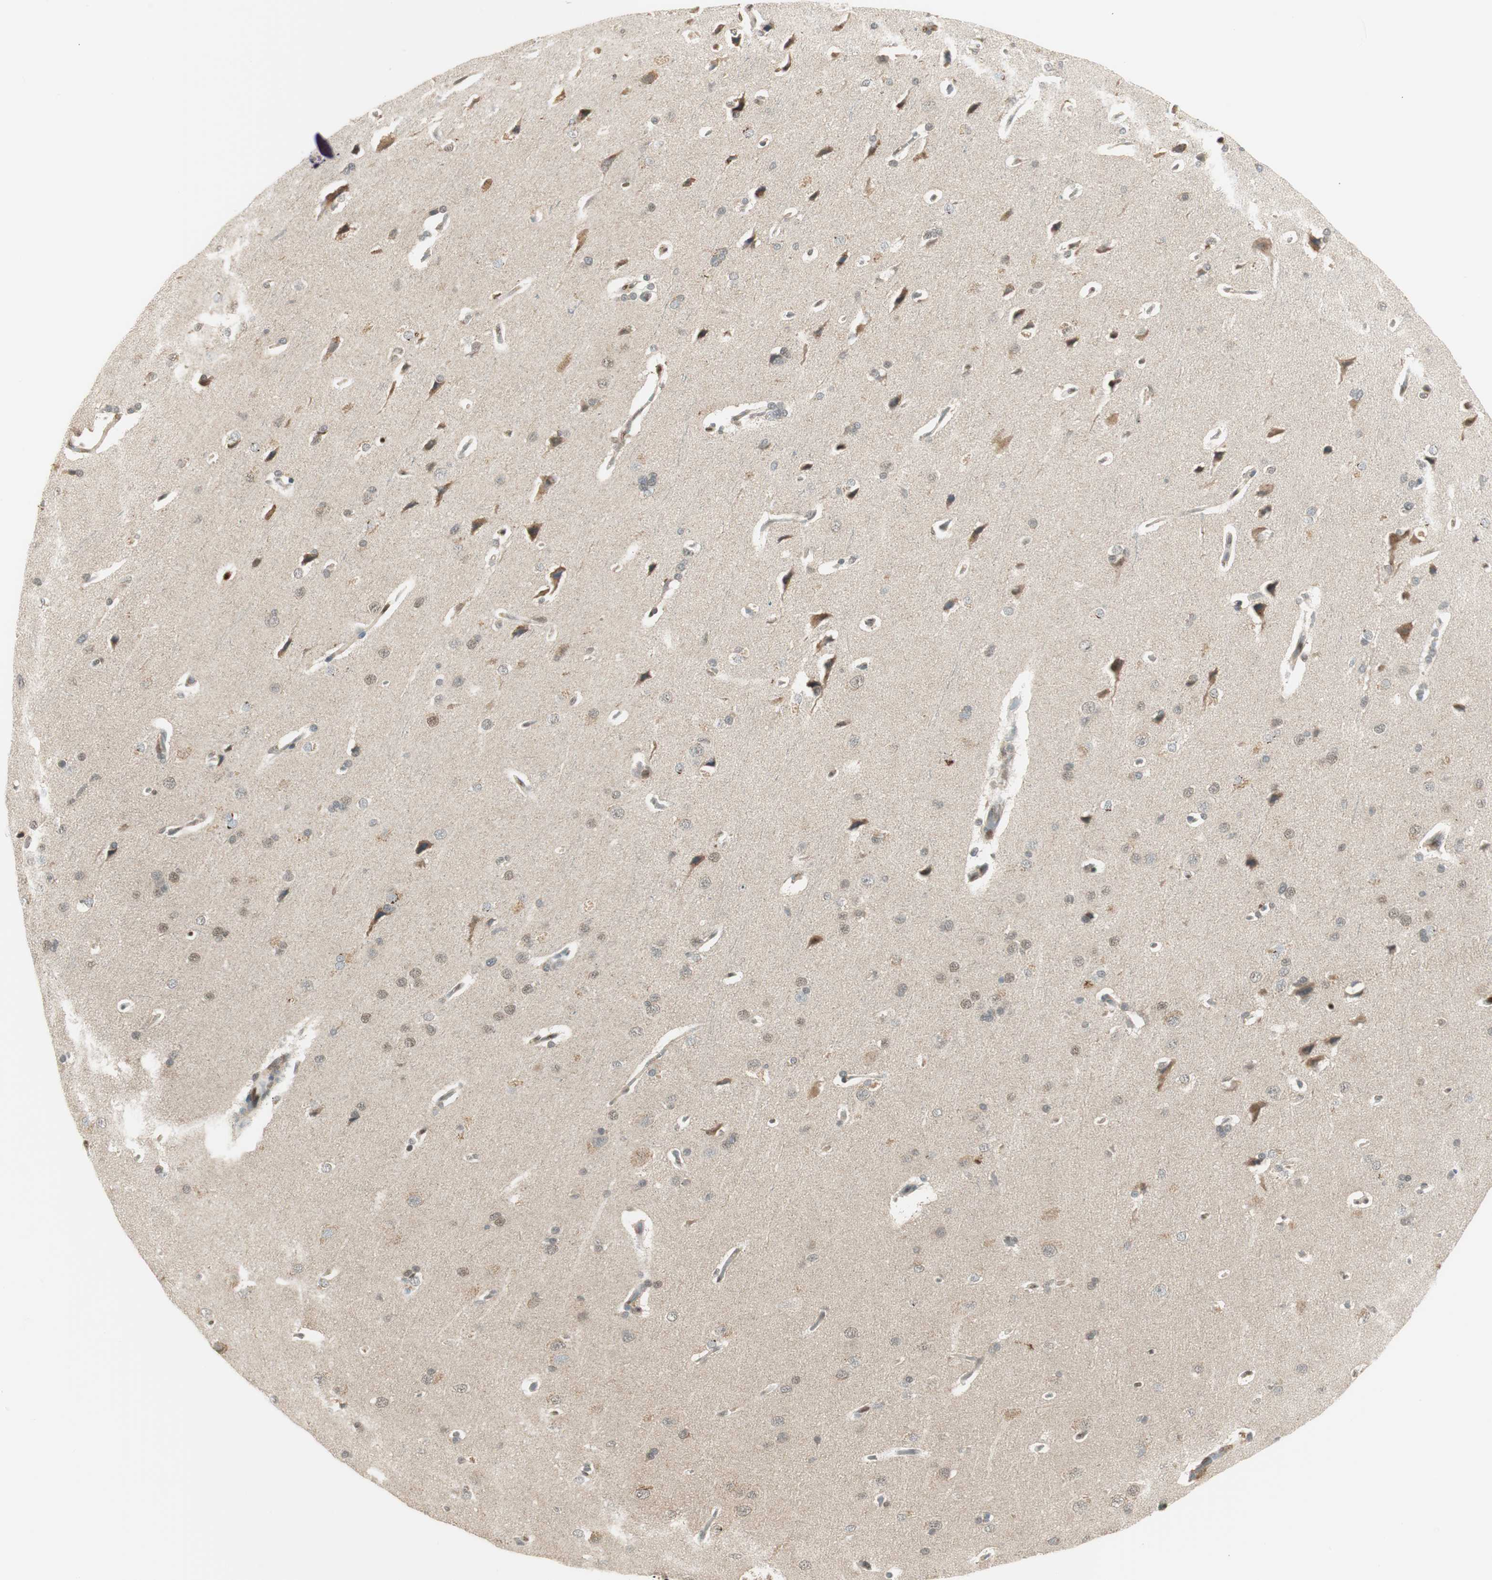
{"staining": {"intensity": "moderate", "quantity": ">75%", "location": "cytoplasmic/membranous"}, "tissue": "cerebral cortex", "cell_type": "Endothelial cells", "image_type": "normal", "snomed": [{"axis": "morphology", "description": "Normal tissue, NOS"}, {"axis": "topography", "description": "Cerebral cortex"}], "caption": "Endothelial cells reveal medium levels of moderate cytoplasmic/membranous expression in about >75% of cells in normal cerebral cortex. The staining was performed using DAB, with brown indicating positive protein expression. Nuclei are stained blue with hematoxylin.", "gene": "LTA4H", "patient": {"sex": "male", "age": 62}}